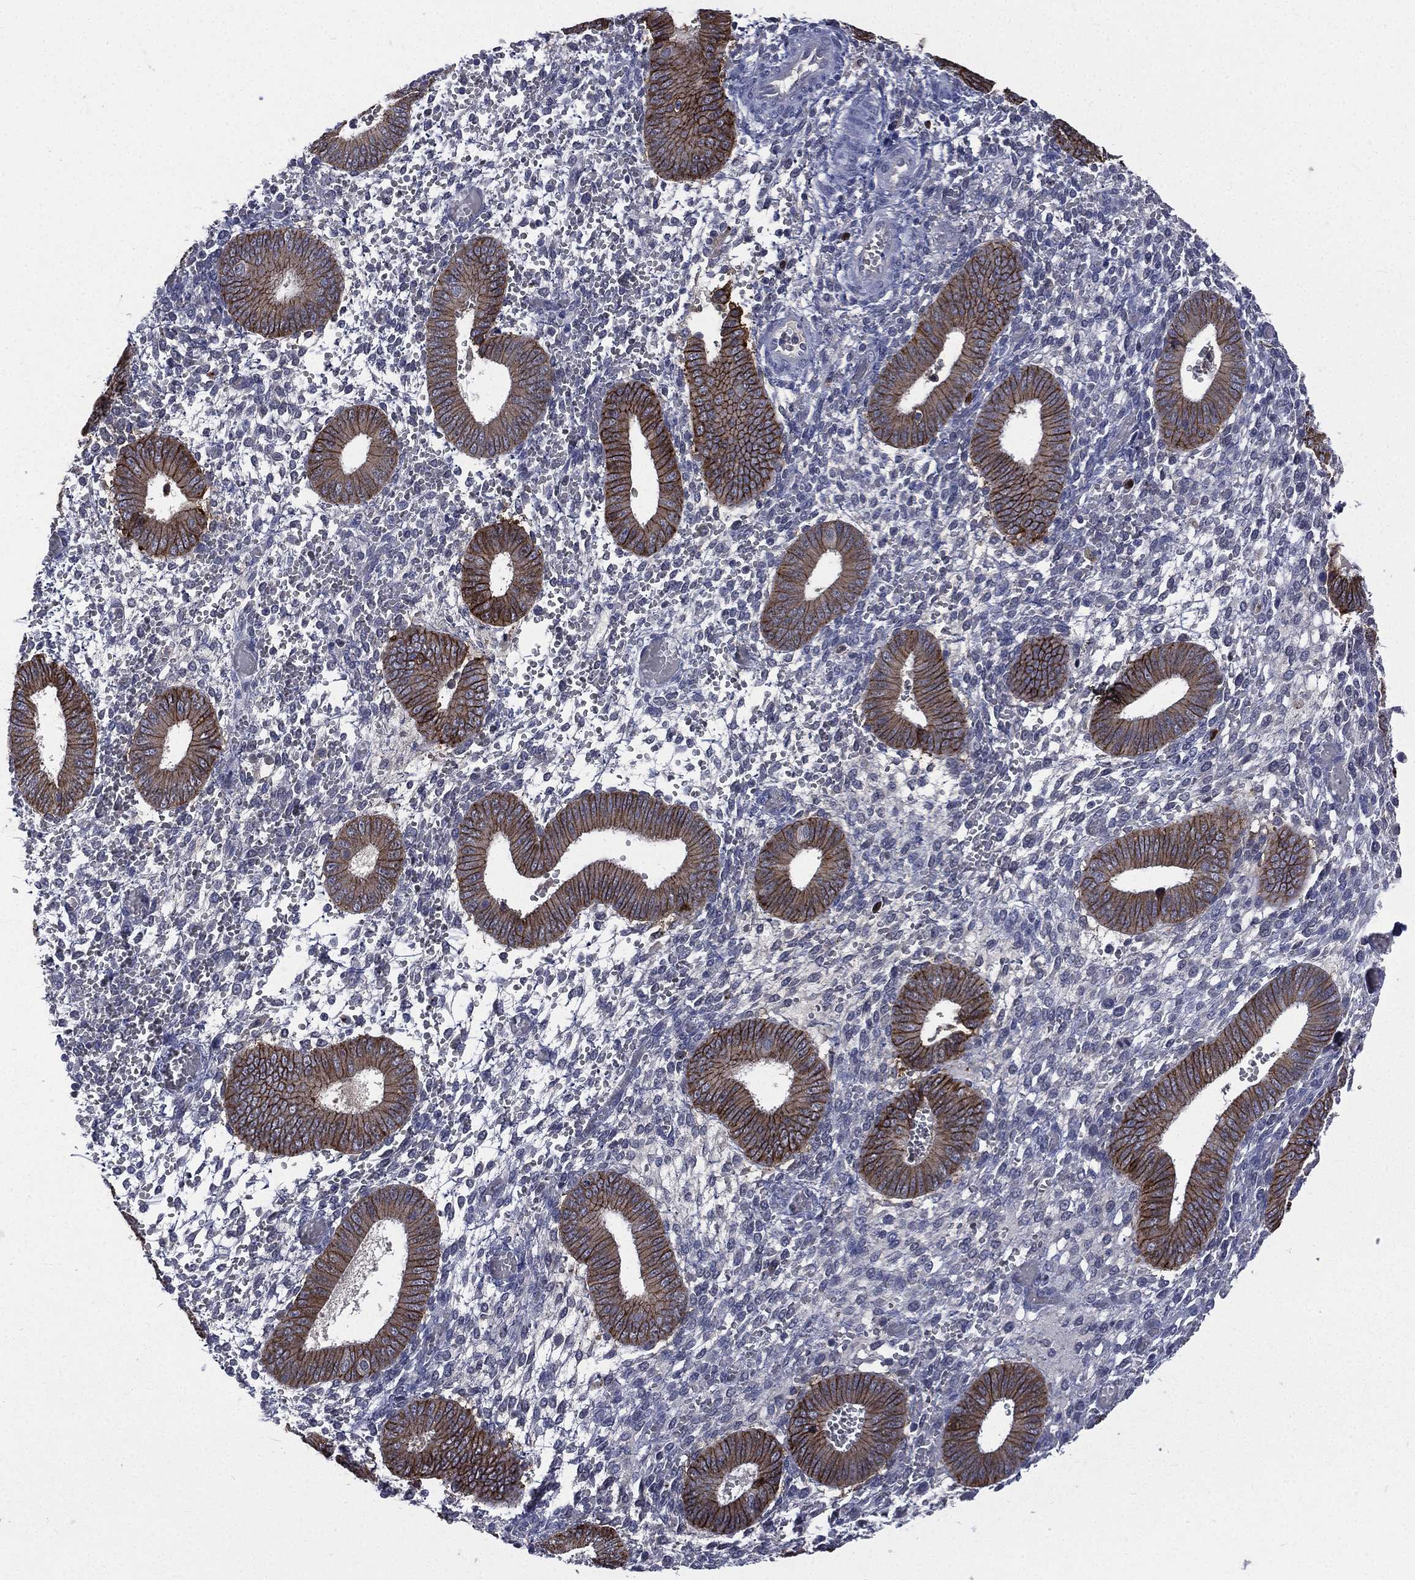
{"staining": {"intensity": "negative", "quantity": "none", "location": "none"}, "tissue": "endometrium", "cell_type": "Cells in endometrial stroma", "image_type": "normal", "snomed": [{"axis": "morphology", "description": "Normal tissue, NOS"}, {"axis": "topography", "description": "Endometrium"}], "caption": "The histopathology image displays no staining of cells in endometrial stroma in benign endometrium.", "gene": "CA12", "patient": {"sex": "female", "age": 42}}